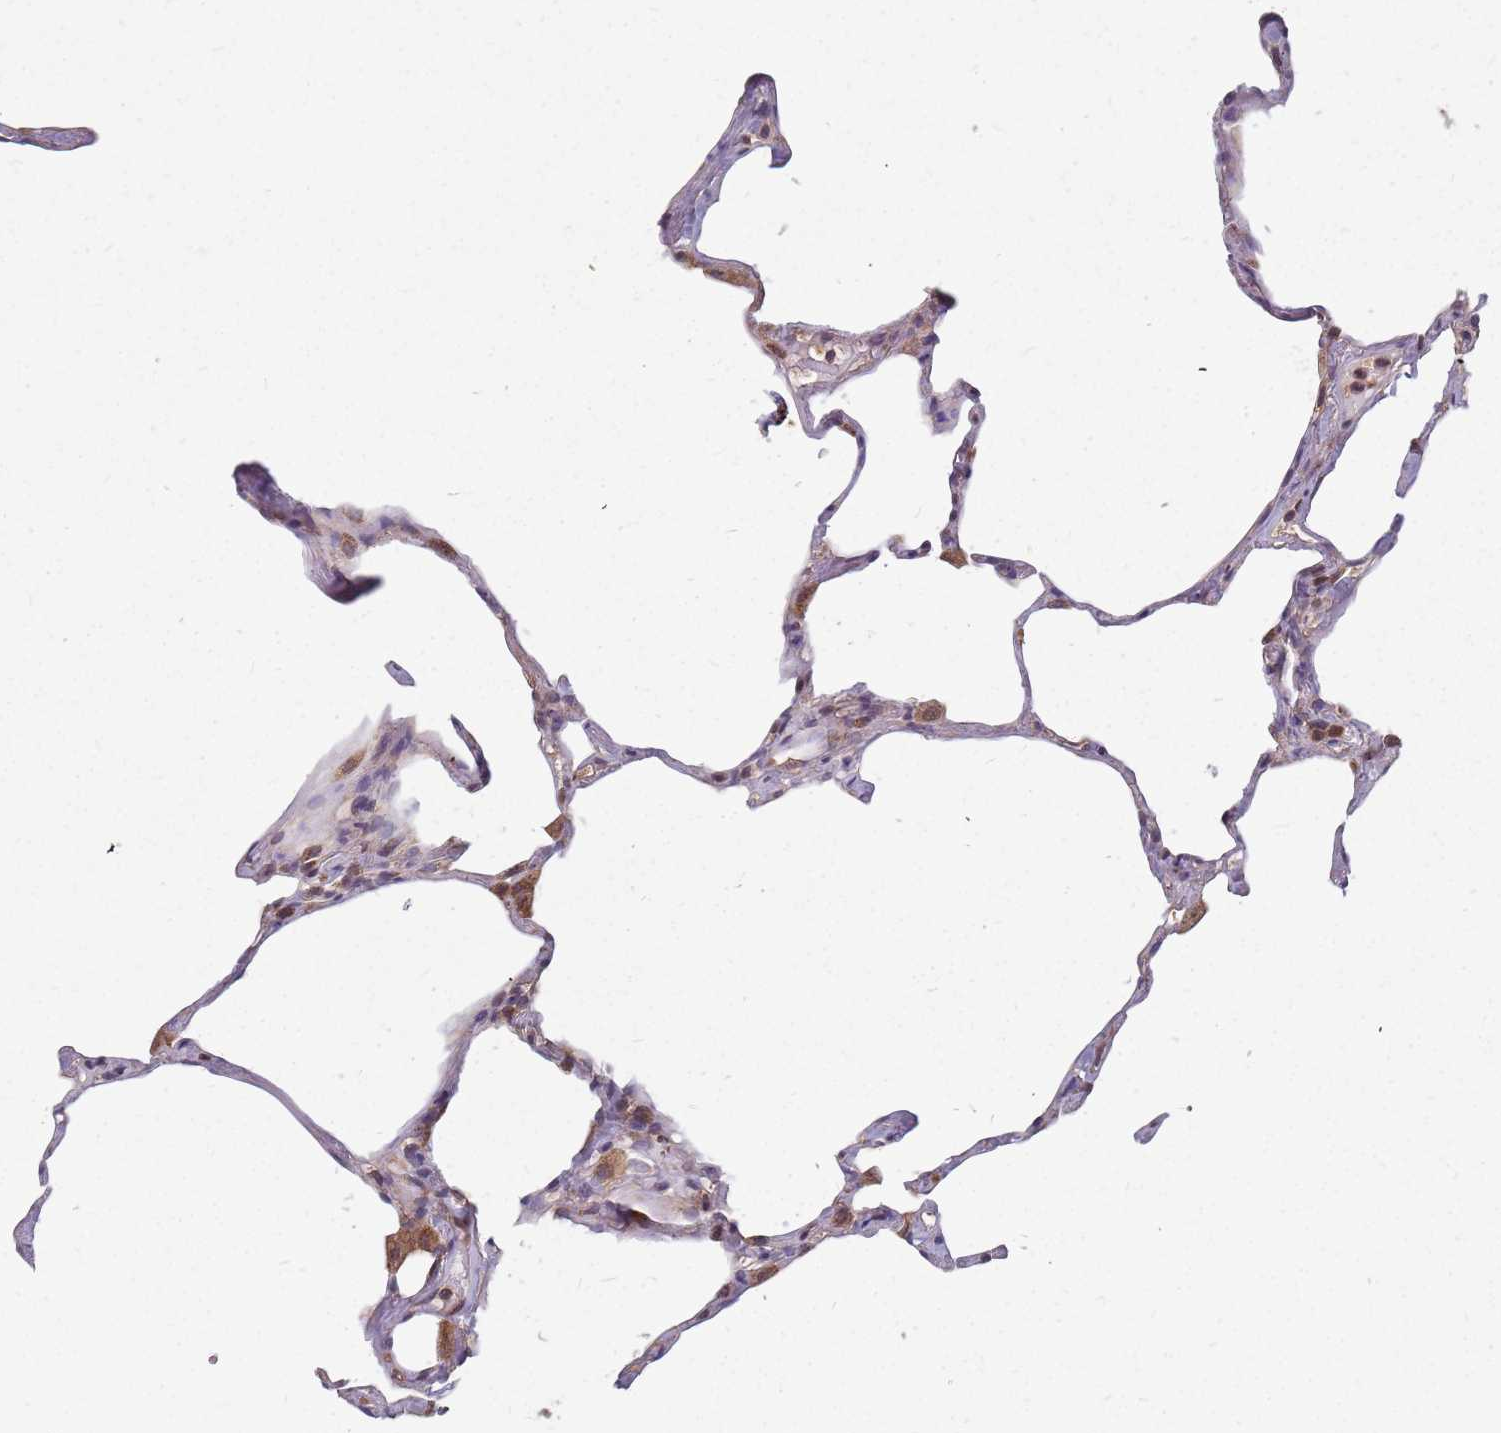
{"staining": {"intensity": "negative", "quantity": "none", "location": "none"}, "tissue": "lung", "cell_type": "Alveolar cells", "image_type": "normal", "snomed": [{"axis": "morphology", "description": "Normal tissue, NOS"}, {"axis": "topography", "description": "Lung"}], "caption": "This micrograph is of benign lung stained with immunohistochemistry to label a protein in brown with the nuclei are counter-stained blue. There is no expression in alveolar cells. Brightfield microscopy of immunohistochemistry stained with DAB (3,3'-diaminobenzidine) (brown) and hematoxylin (blue), captured at high magnification.", "gene": "NME4", "patient": {"sex": "male", "age": 65}}